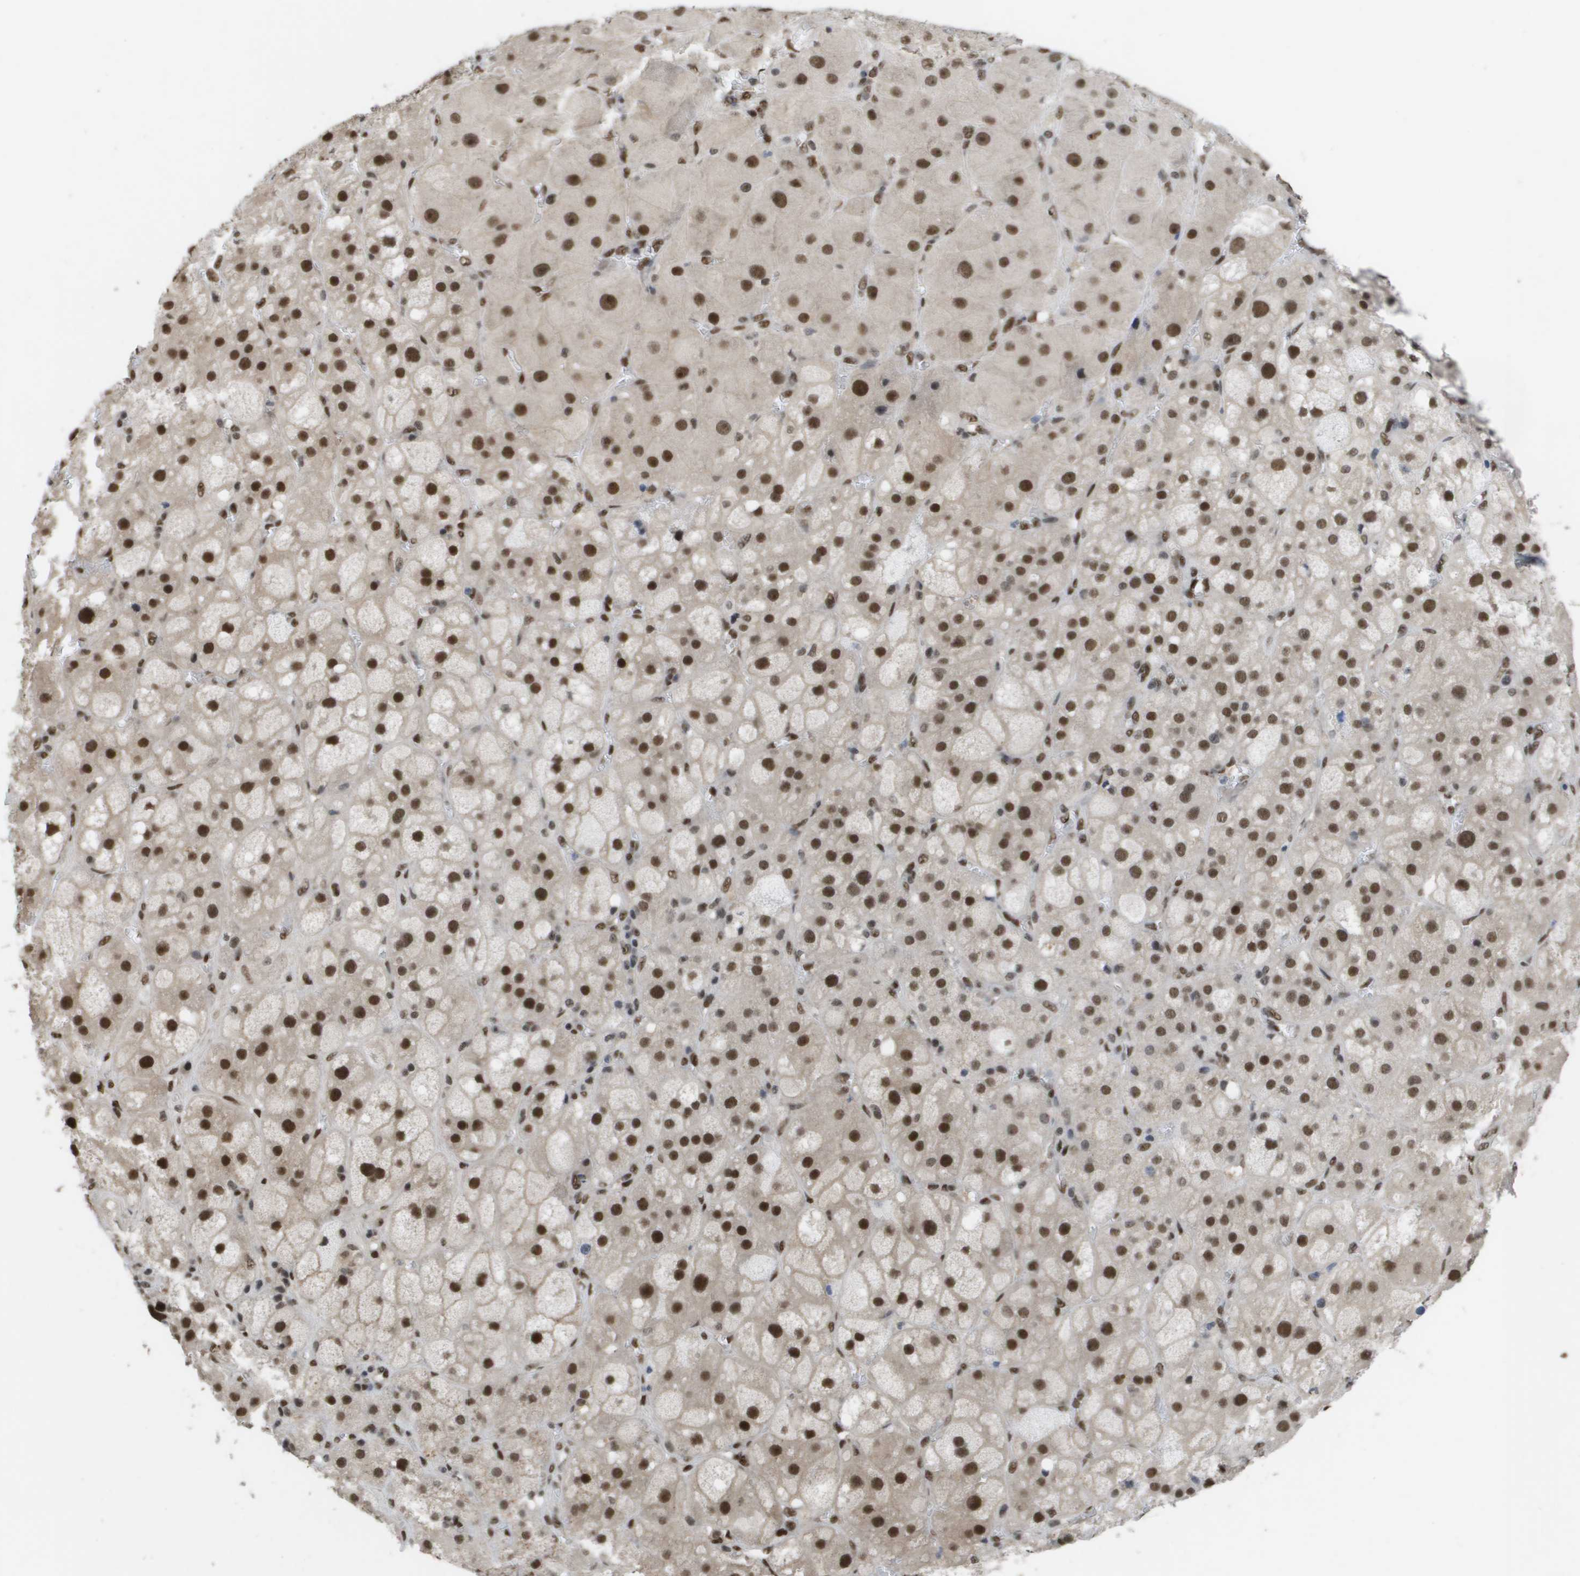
{"staining": {"intensity": "strong", "quantity": ">75%", "location": "nuclear"}, "tissue": "adrenal gland", "cell_type": "Glandular cells", "image_type": "normal", "snomed": [{"axis": "morphology", "description": "Normal tissue, NOS"}, {"axis": "topography", "description": "Adrenal gland"}], "caption": "The photomicrograph exhibits immunohistochemical staining of unremarkable adrenal gland. There is strong nuclear staining is appreciated in about >75% of glandular cells.", "gene": "CDT1", "patient": {"sex": "female", "age": 47}}